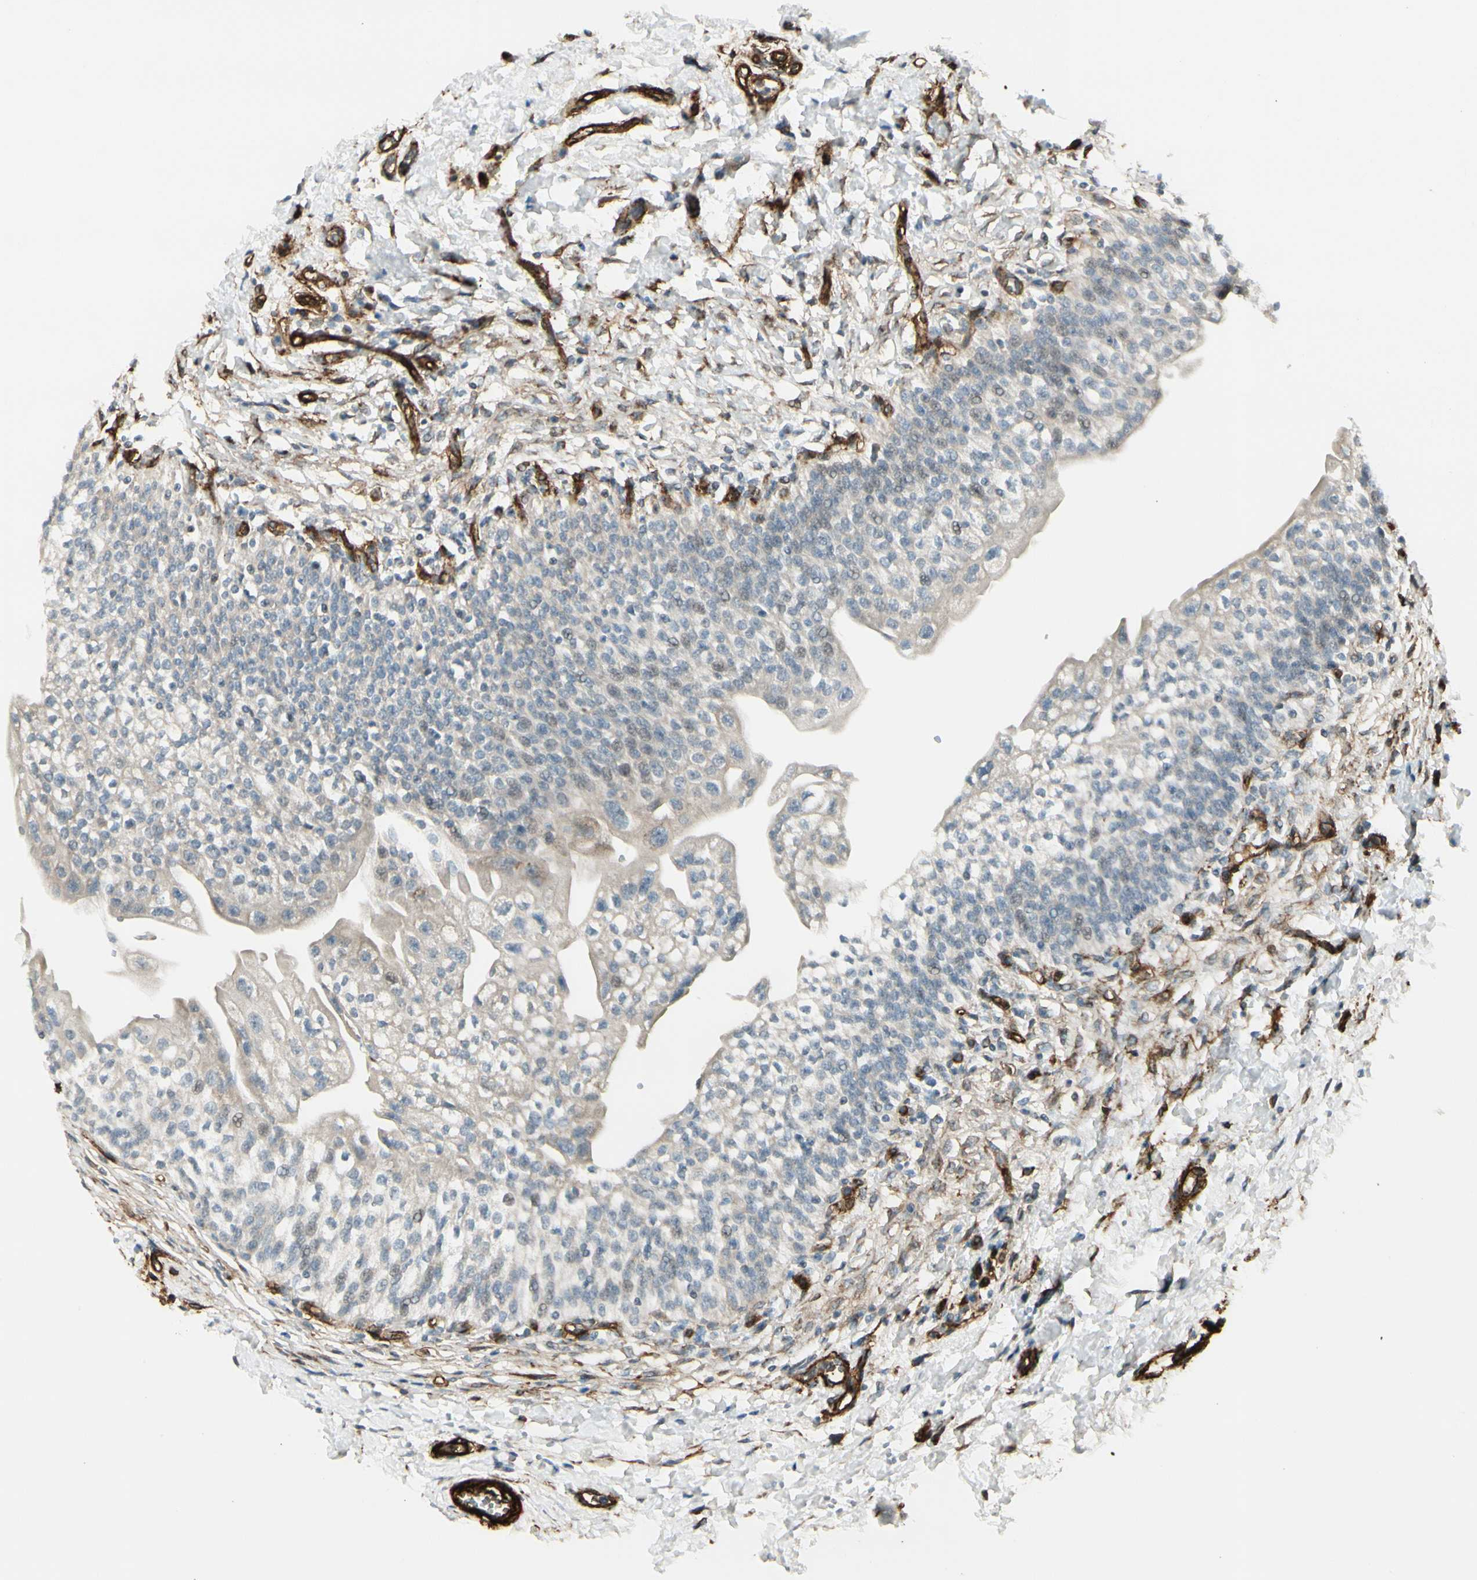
{"staining": {"intensity": "moderate", "quantity": "<25%", "location": "cytoplasmic/membranous"}, "tissue": "urinary bladder", "cell_type": "Urothelial cells", "image_type": "normal", "snomed": [{"axis": "morphology", "description": "Normal tissue, NOS"}, {"axis": "topography", "description": "Urinary bladder"}], "caption": "Unremarkable urinary bladder reveals moderate cytoplasmic/membranous staining in approximately <25% of urothelial cells.", "gene": "MCAM", "patient": {"sex": "male", "age": 55}}